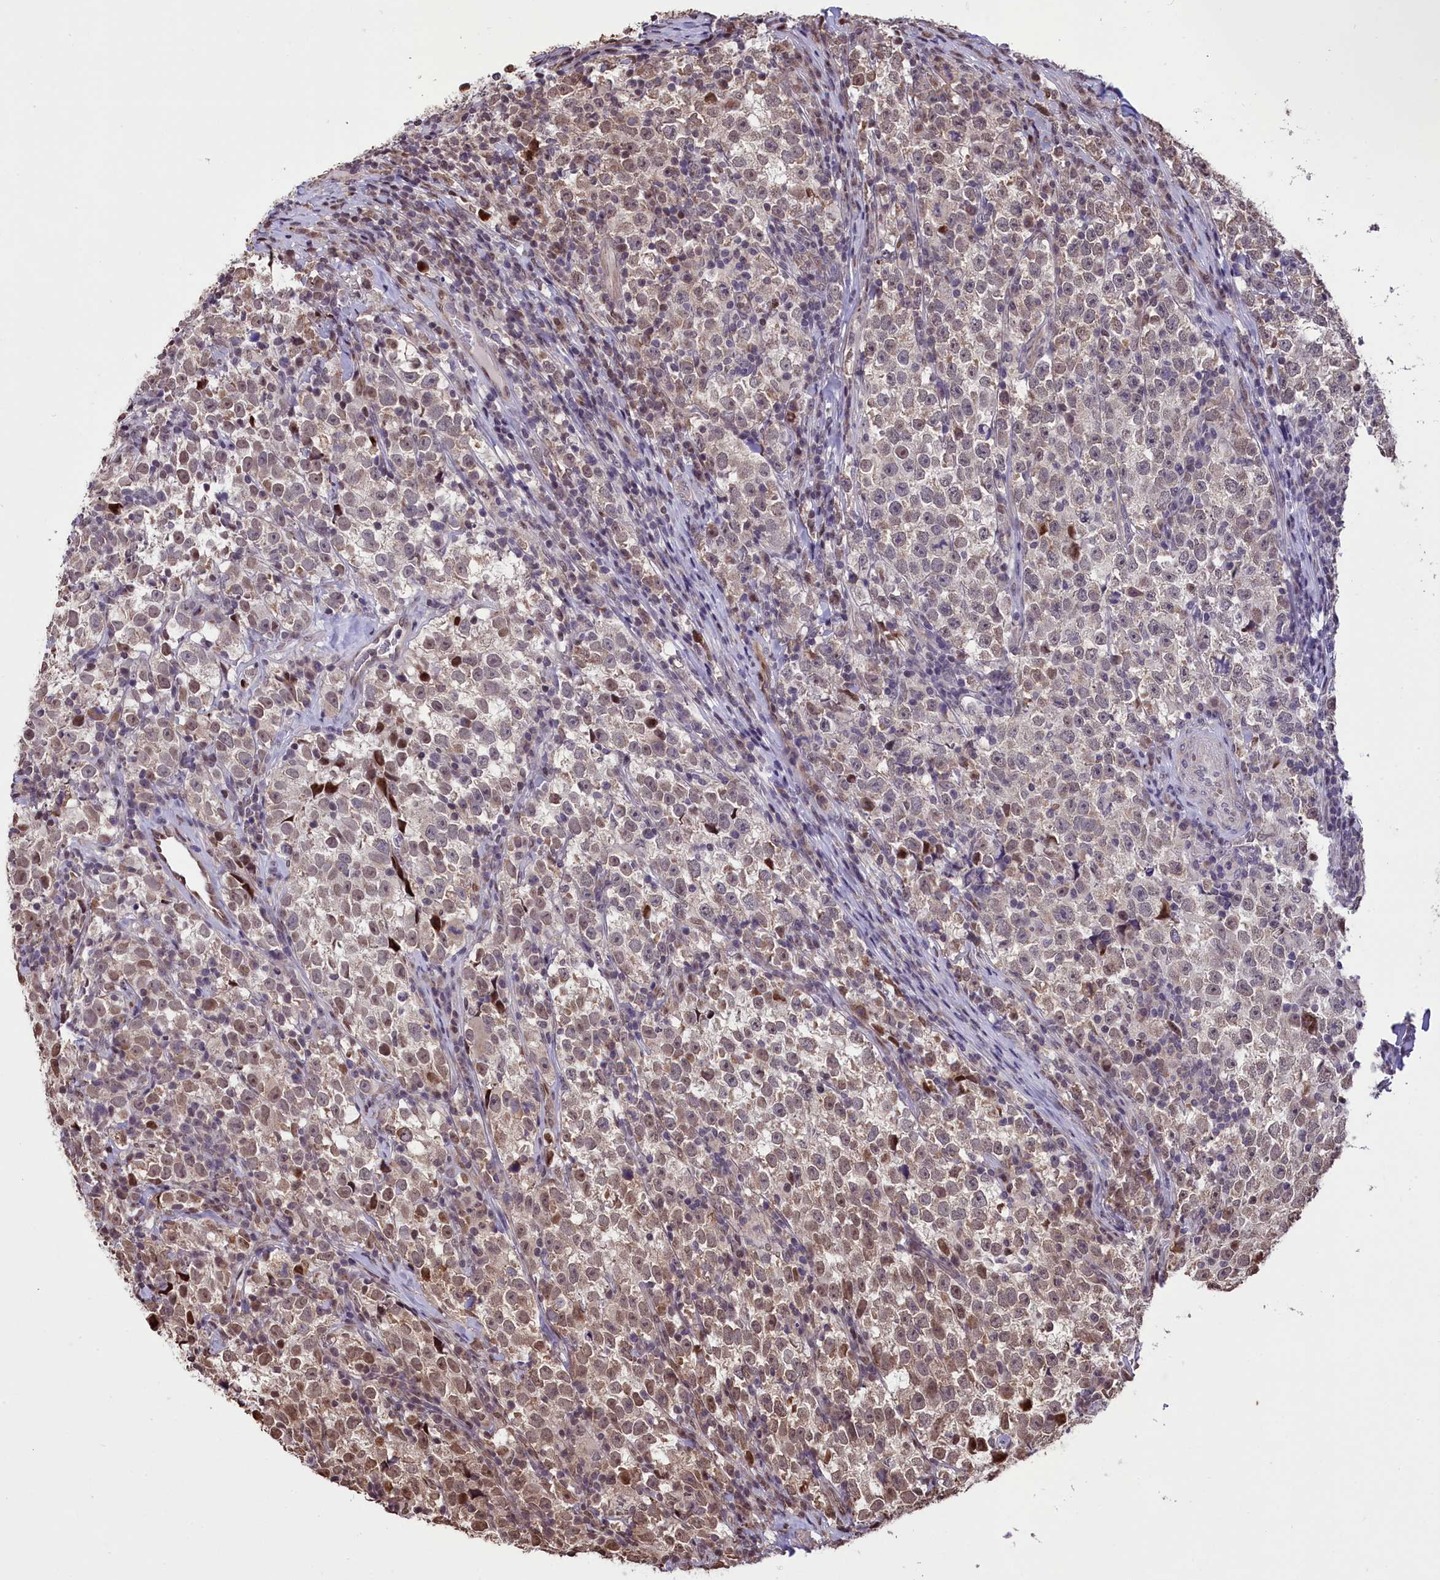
{"staining": {"intensity": "weak", "quantity": ">75%", "location": "nuclear"}, "tissue": "testis cancer", "cell_type": "Tumor cells", "image_type": "cancer", "snomed": [{"axis": "morphology", "description": "Normal tissue, NOS"}, {"axis": "morphology", "description": "Seminoma, NOS"}, {"axis": "topography", "description": "Testis"}], "caption": "High-power microscopy captured an IHC image of seminoma (testis), revealing weak nuclear positivity in about >75% of tumor cells.", "gene": "RELB", "patient": {"sex": "male", "age": 43}}